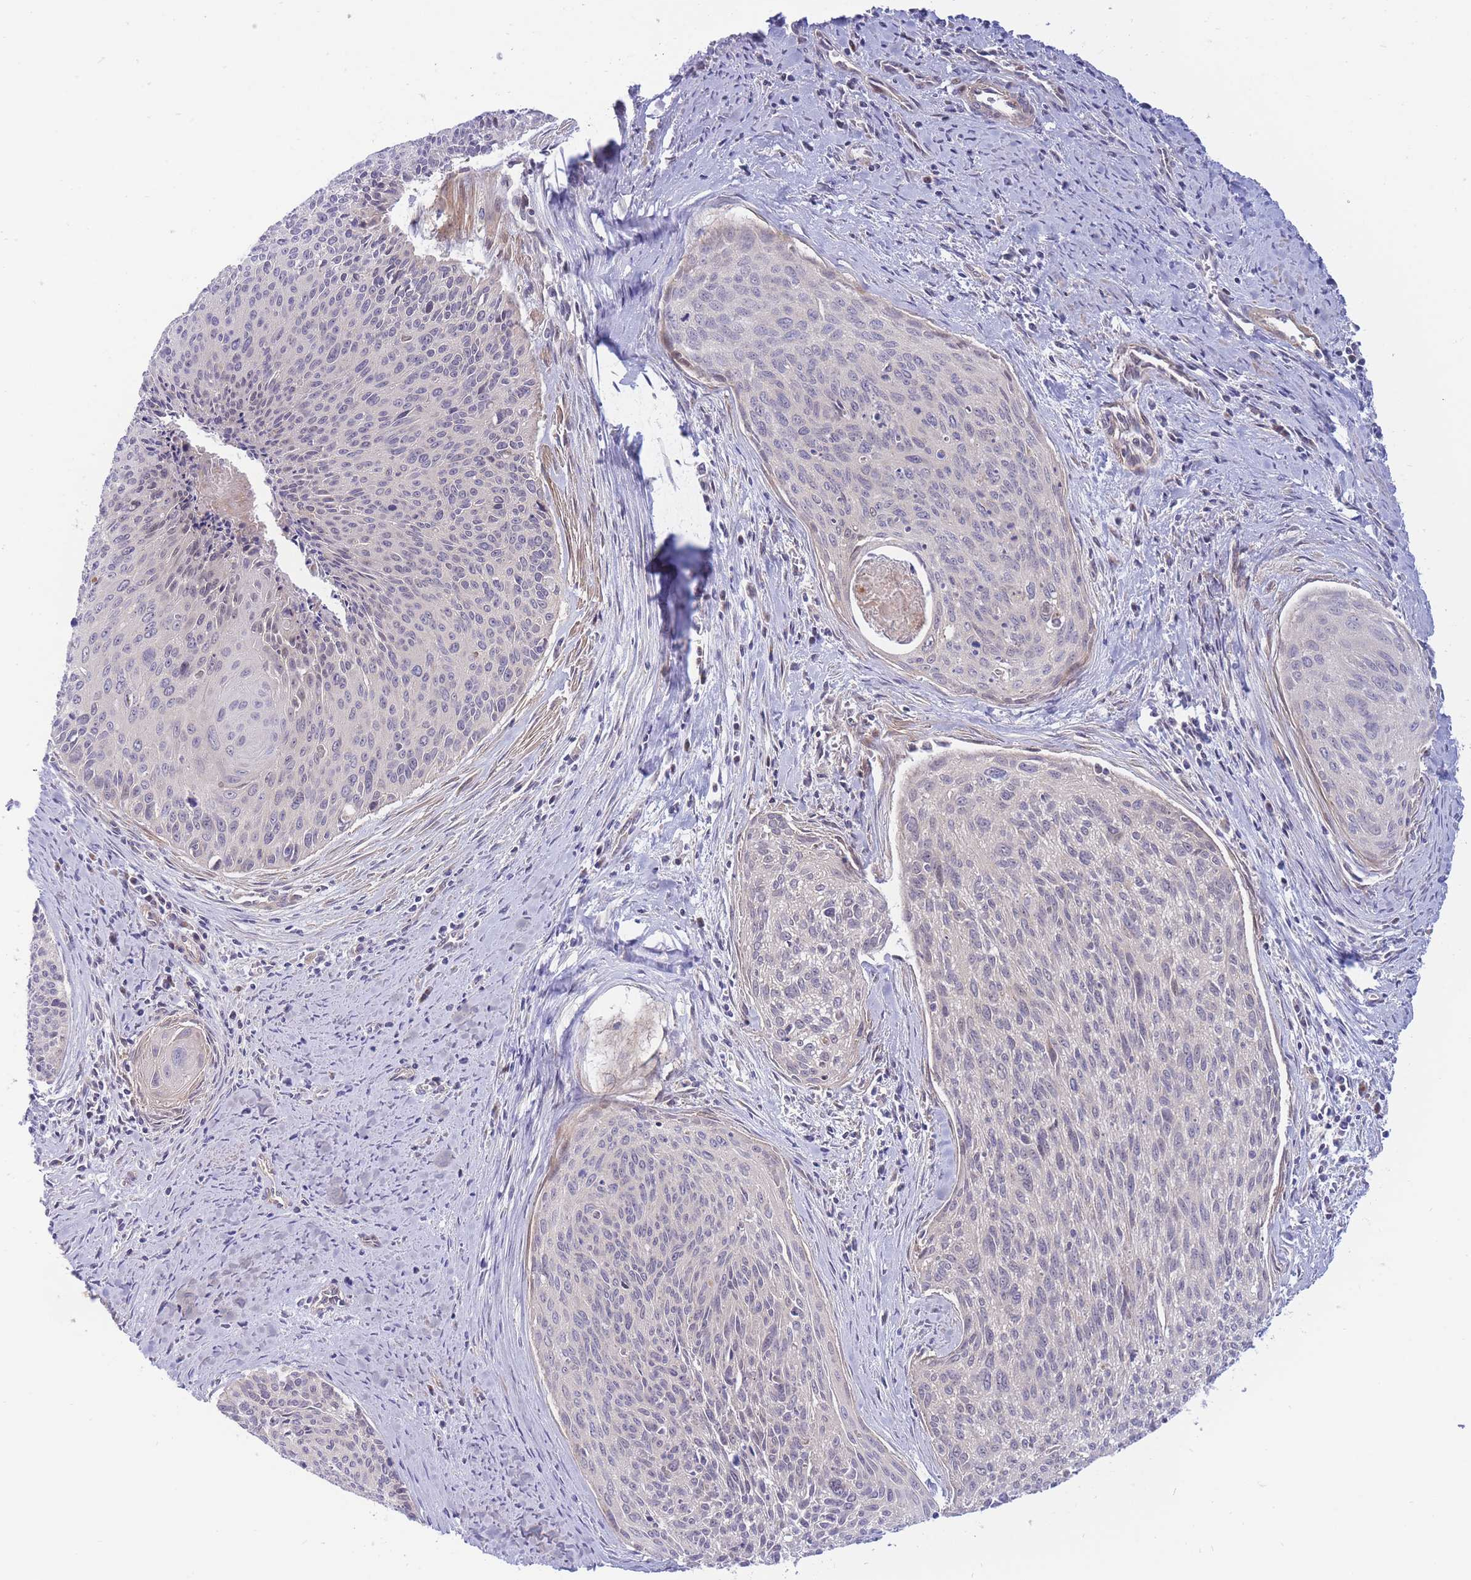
{"staining": {"intensity": "negative", "quantity": "none", "location": "none"}, "tissue": "cervical cancer", "cell_type": "Tumor cells", "image_type": "cancer", "snomed": [{"axis": "morphology", "description": "Squamous cell carcinoma, NOS"}, {"axis": "topography", "description": "Cervix"}], "caption": "Immunohistochemistry of human cervical cancer exhibits no expression in tumor cells.", "gene": "APOL4", "patient": {"sex": "female", "age": 55}}